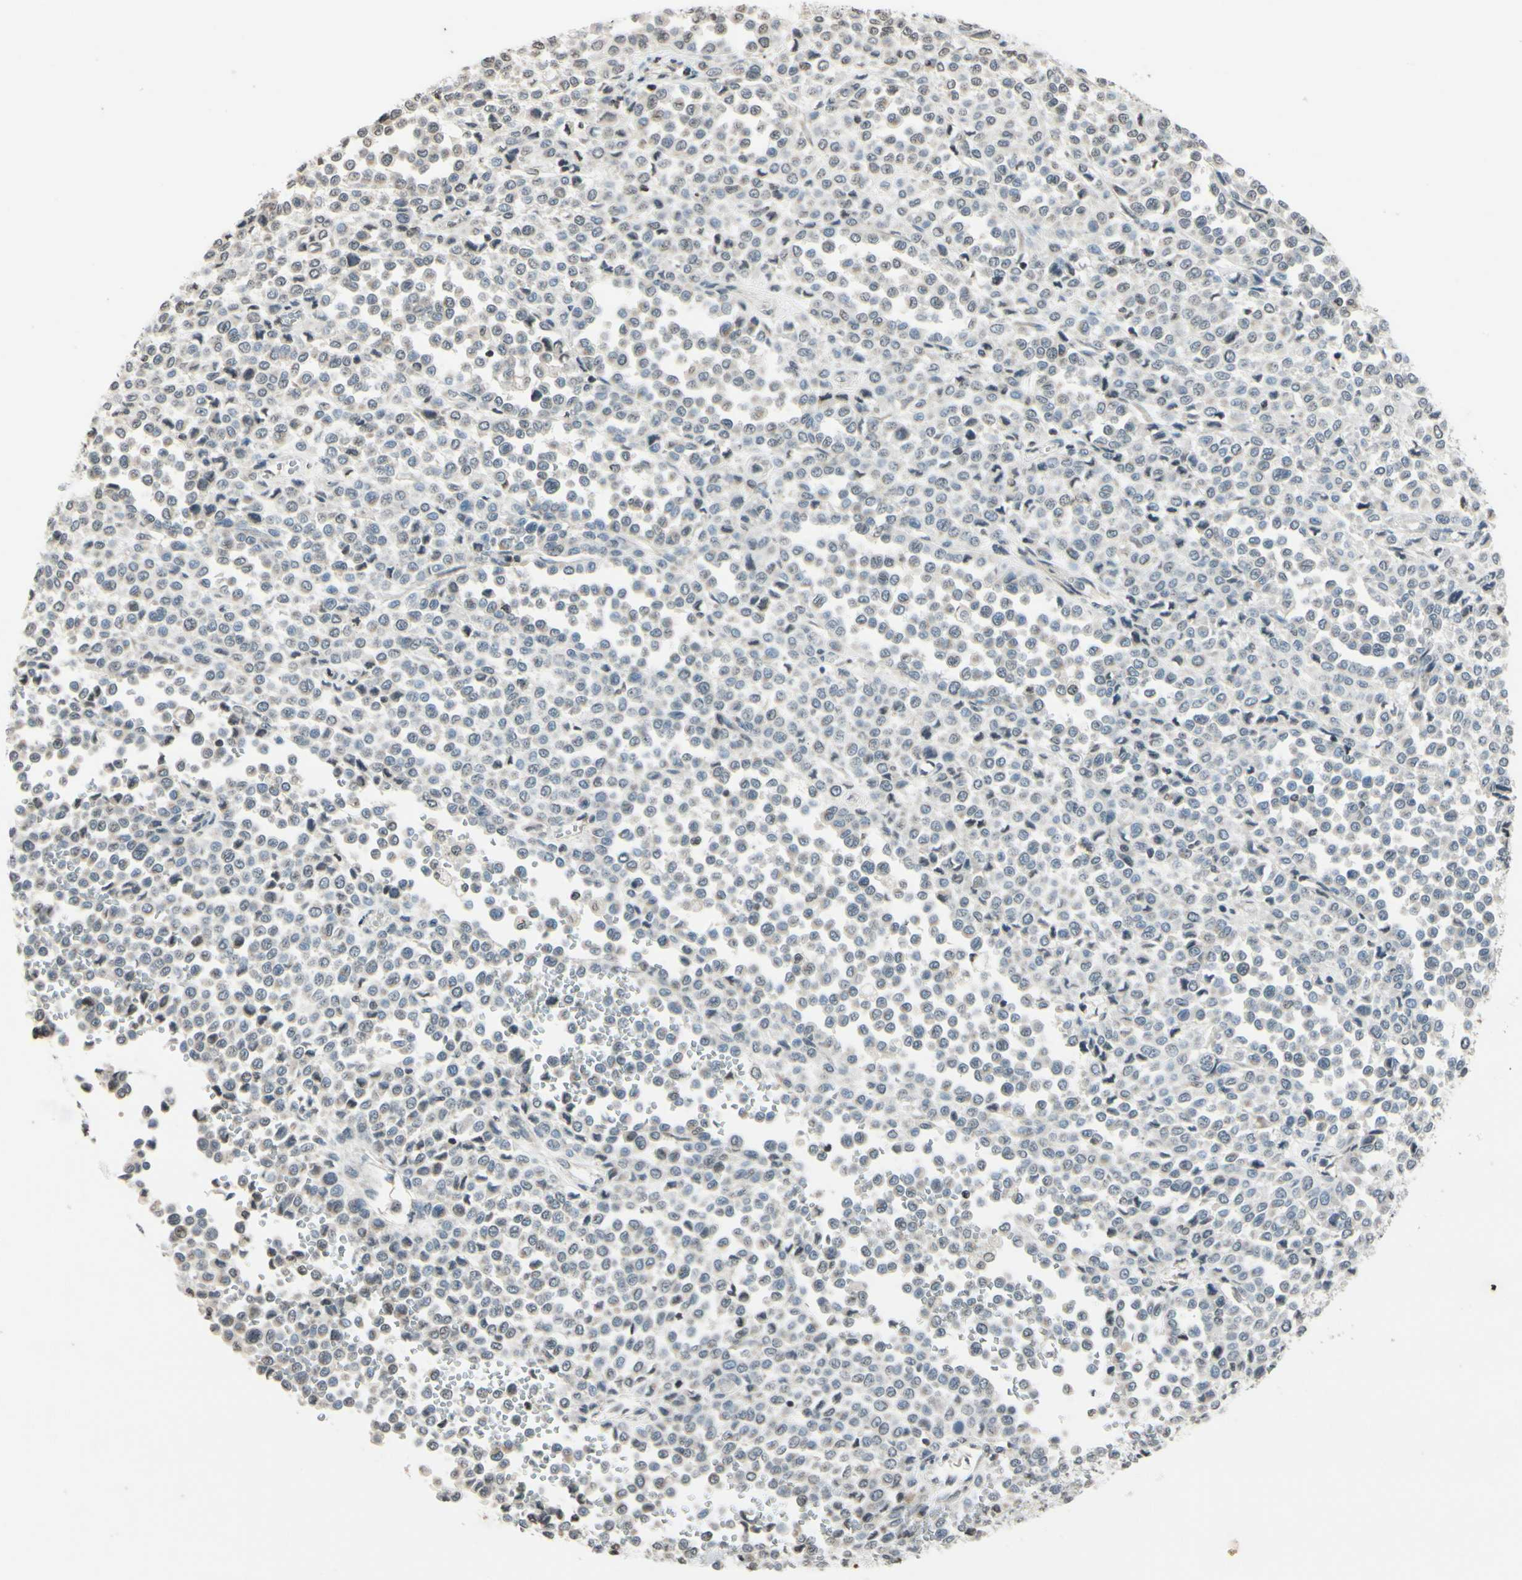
{"staining": {"intensity": "negative", "quantity": "none", "location": "none"}, "tissue": "melanoma", "cell_type": "Tumor cells", "image_type": "cancer", "snomed": [{"axis": "morphology", "description": "Malignant melanoma, Metastatic site"}, {"axis": "topography", "description": "Pancreas"}], "caption": "IHC micrograph of human malignant melanoma (metastatic site) stained for a protein (brown), which demonstrates no staining in tumor cells. (Immunohistochemistry (ihc), brightfield microscopy, high magnification).", "gene": "CLDN11", "patient": {"sex": "female", "age": 30}}